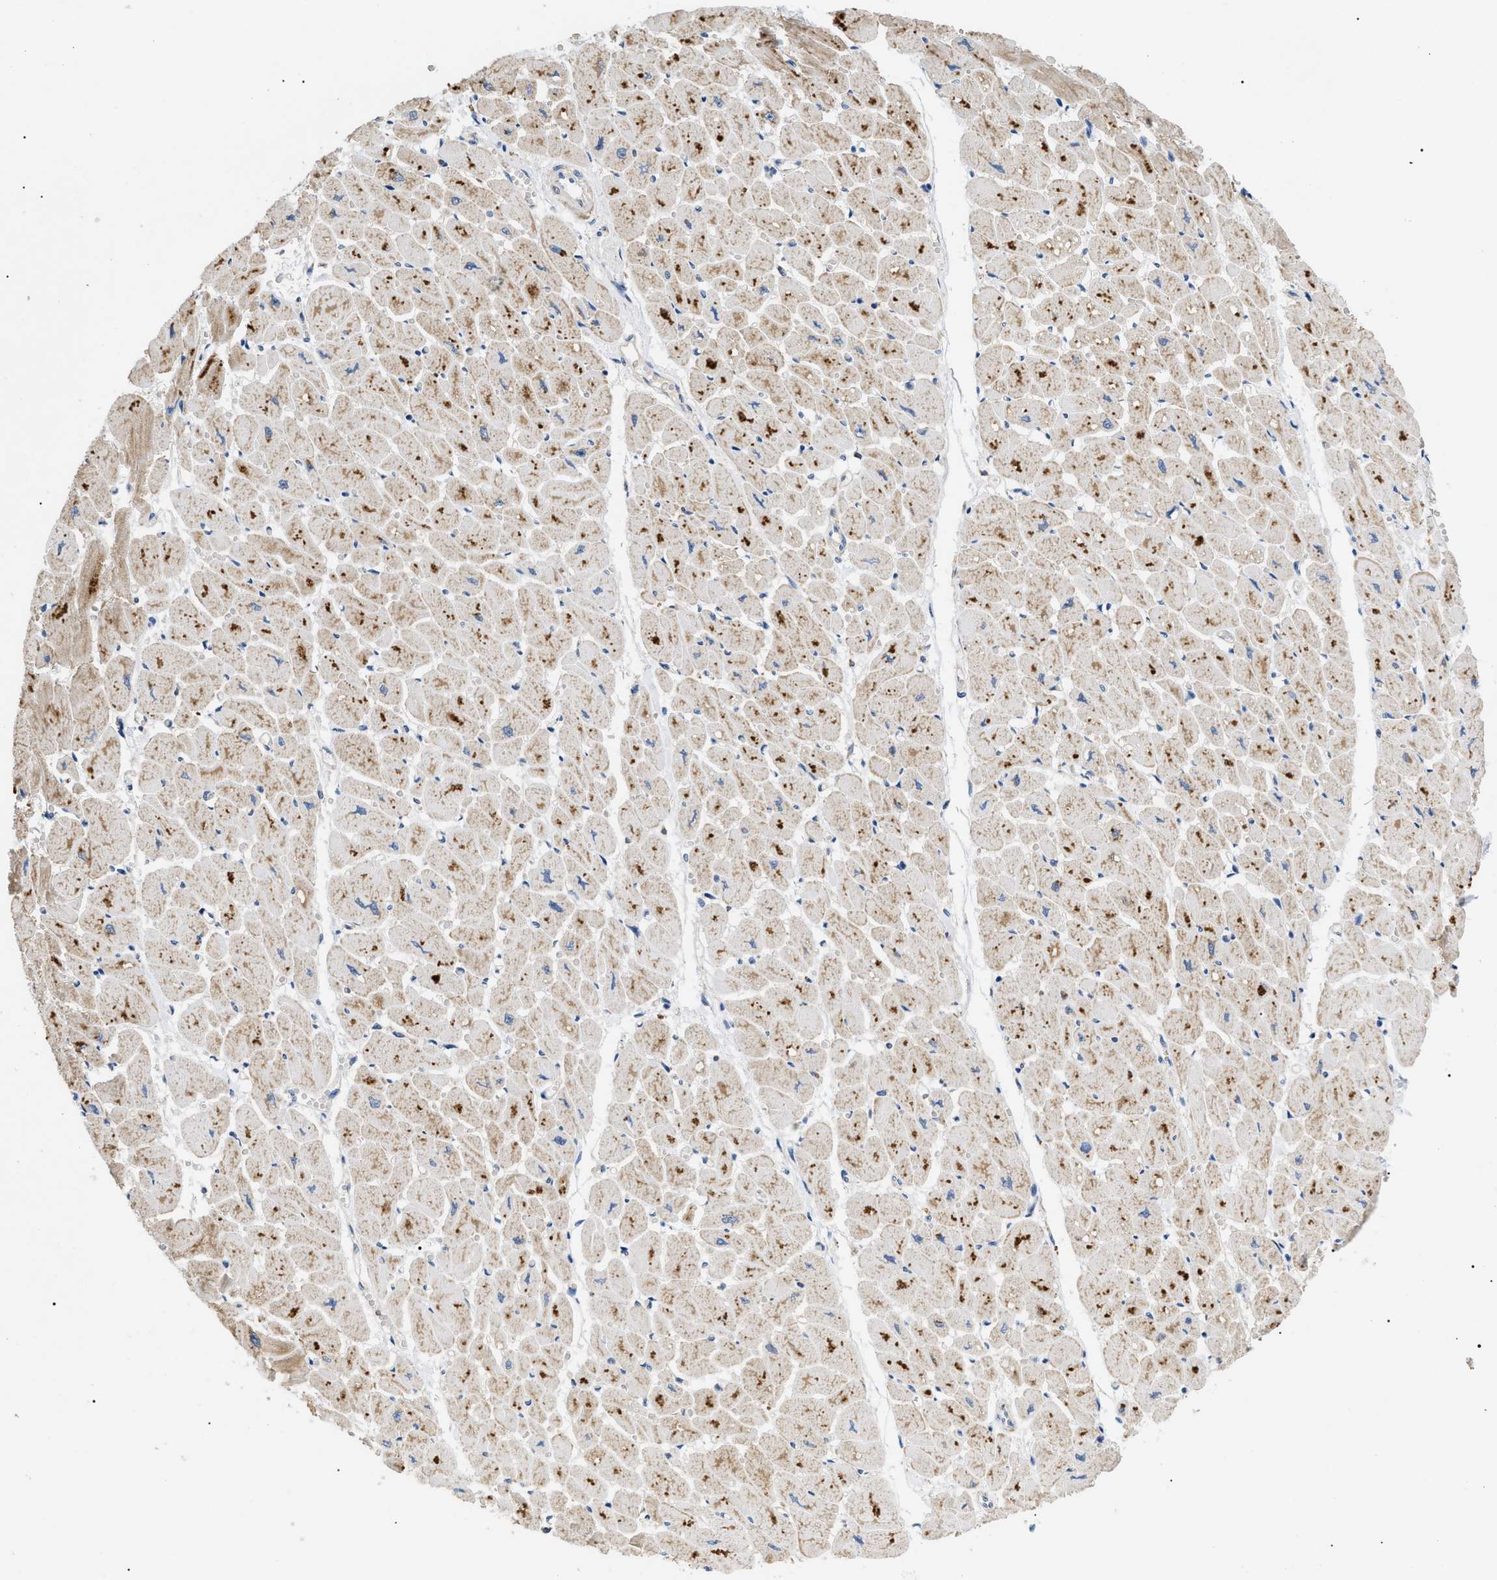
{"staining": {"intensity": "moderate", "quantity": "25%-75%", "location": "cytoplasmic/membranous"}, "tissue": "heart muscle", "cell_type": "Cardiomyocytes", "image_type": "normal", "snomed": [{"axis": "morphology", "description": "Normal tissue, NOS"}, {"axis": "topography", "description": "Heart"}], "caption": "Immunohistochemical staining of unremarkable human heart muscle exhibits 25%-75% levels of moderate cytoplasmic/membranous protein expression in approximately 25%-75% of cardiomyocytes. Immunohistochemistry stains the protein of interest in brown and the nuclei are stained blue.", "gene": "TOMM6", "patient": {"sex": "female", "age": 54}}